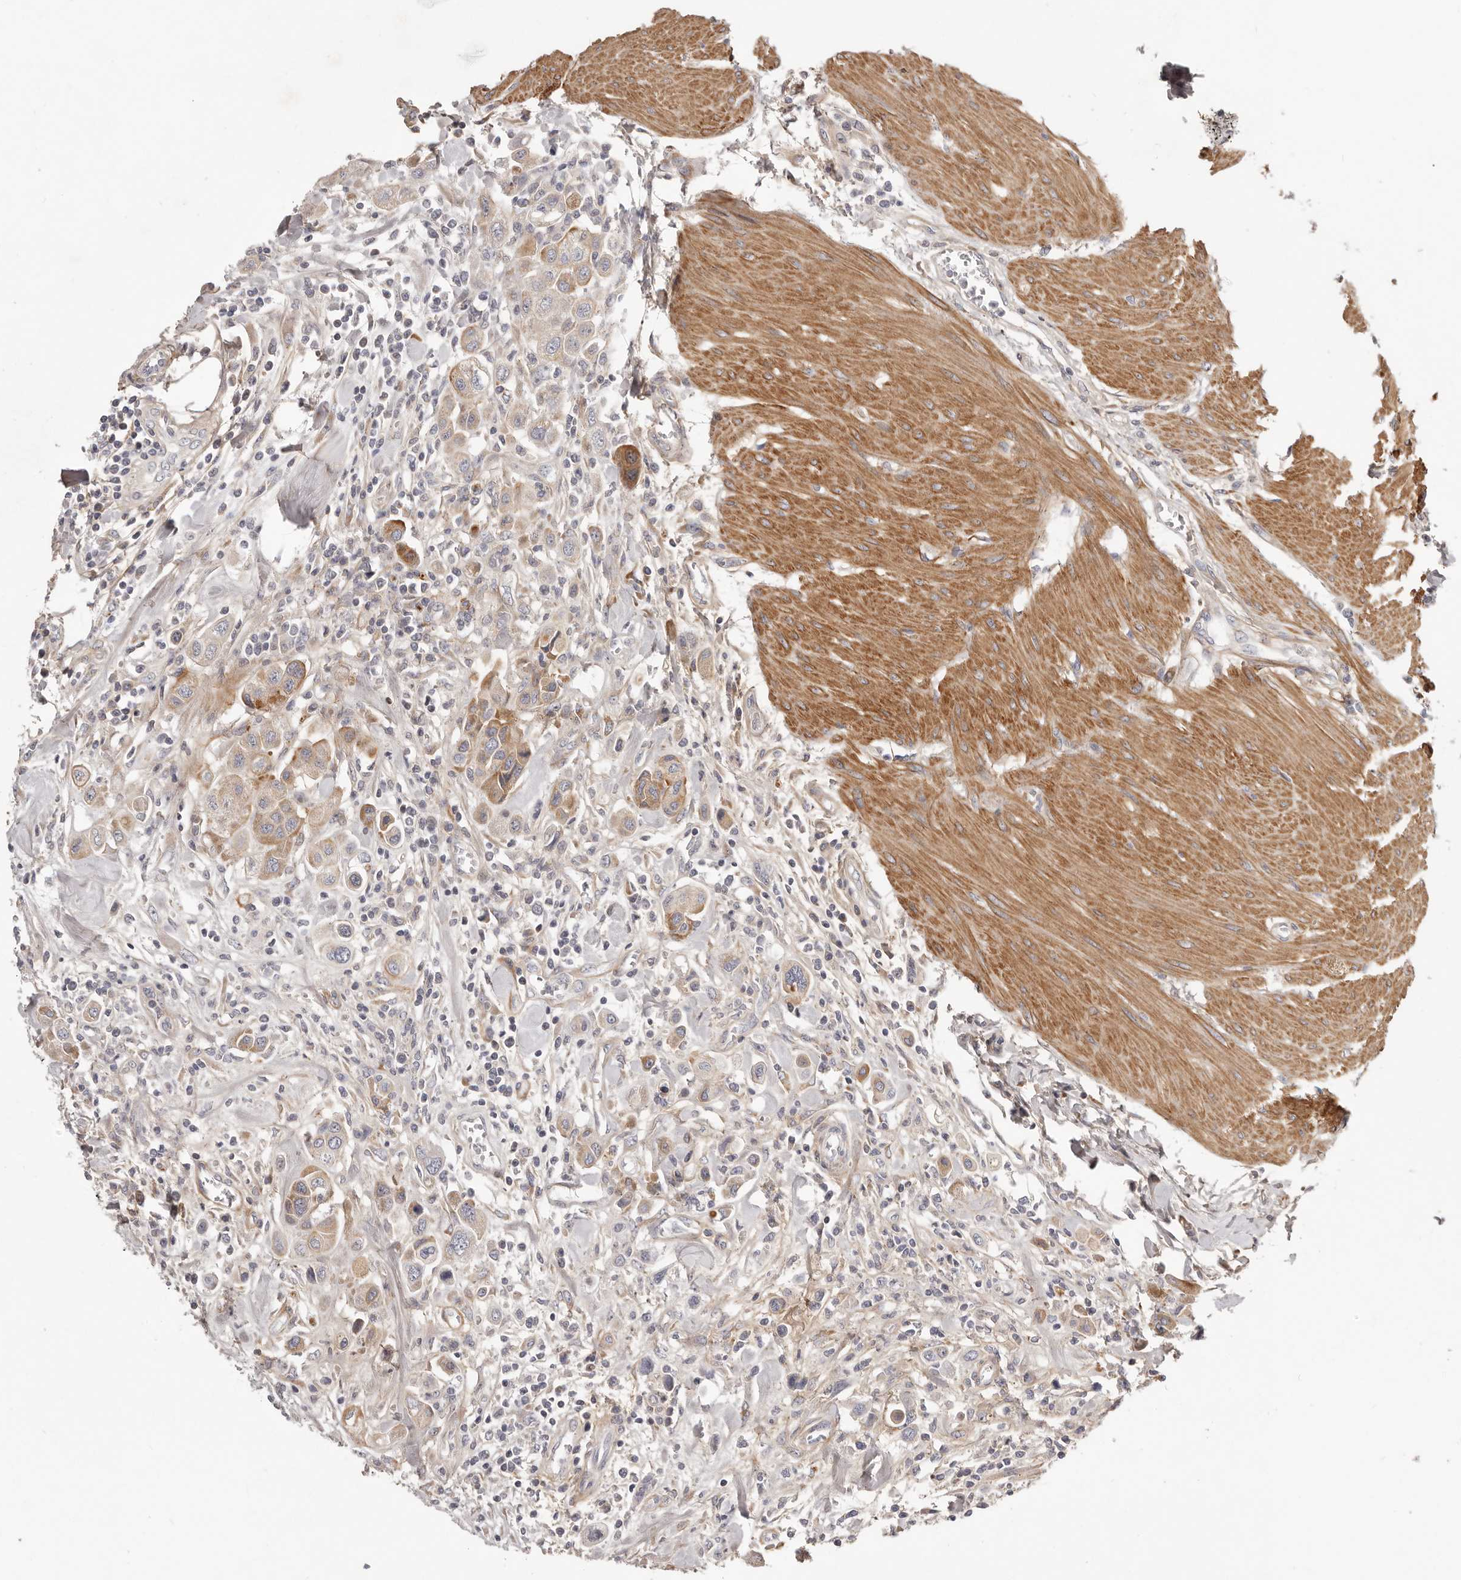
{"staining": {"intensity": "moderate", "quantity": "<25%", "location": "cytoplasmic/membranous"}, "tissue": "urothelial cancer", "cell_type": "Tumor cells", "image_type": "cancer", "snomed": [{"axis": "morphology", "description": "Urothelial carcinoma, High grade"}, {"axis": "topography", "description": "Urinary bladder"}], "caption": "Tumor cells reveal low levels of moderate cytoplasmic/membranous positivity in approximately <25% of cells in human high-grade urothelial carcinoma. The staining was performed using DAB (3,3'-diaminobenzidine) to visualize the protein expression in brown, while the nuclei were stained in blue with hematoxylin (Magnification: 20x).", "gene": "MRPS10", "patient": {"sex": "male", "age": 50}}